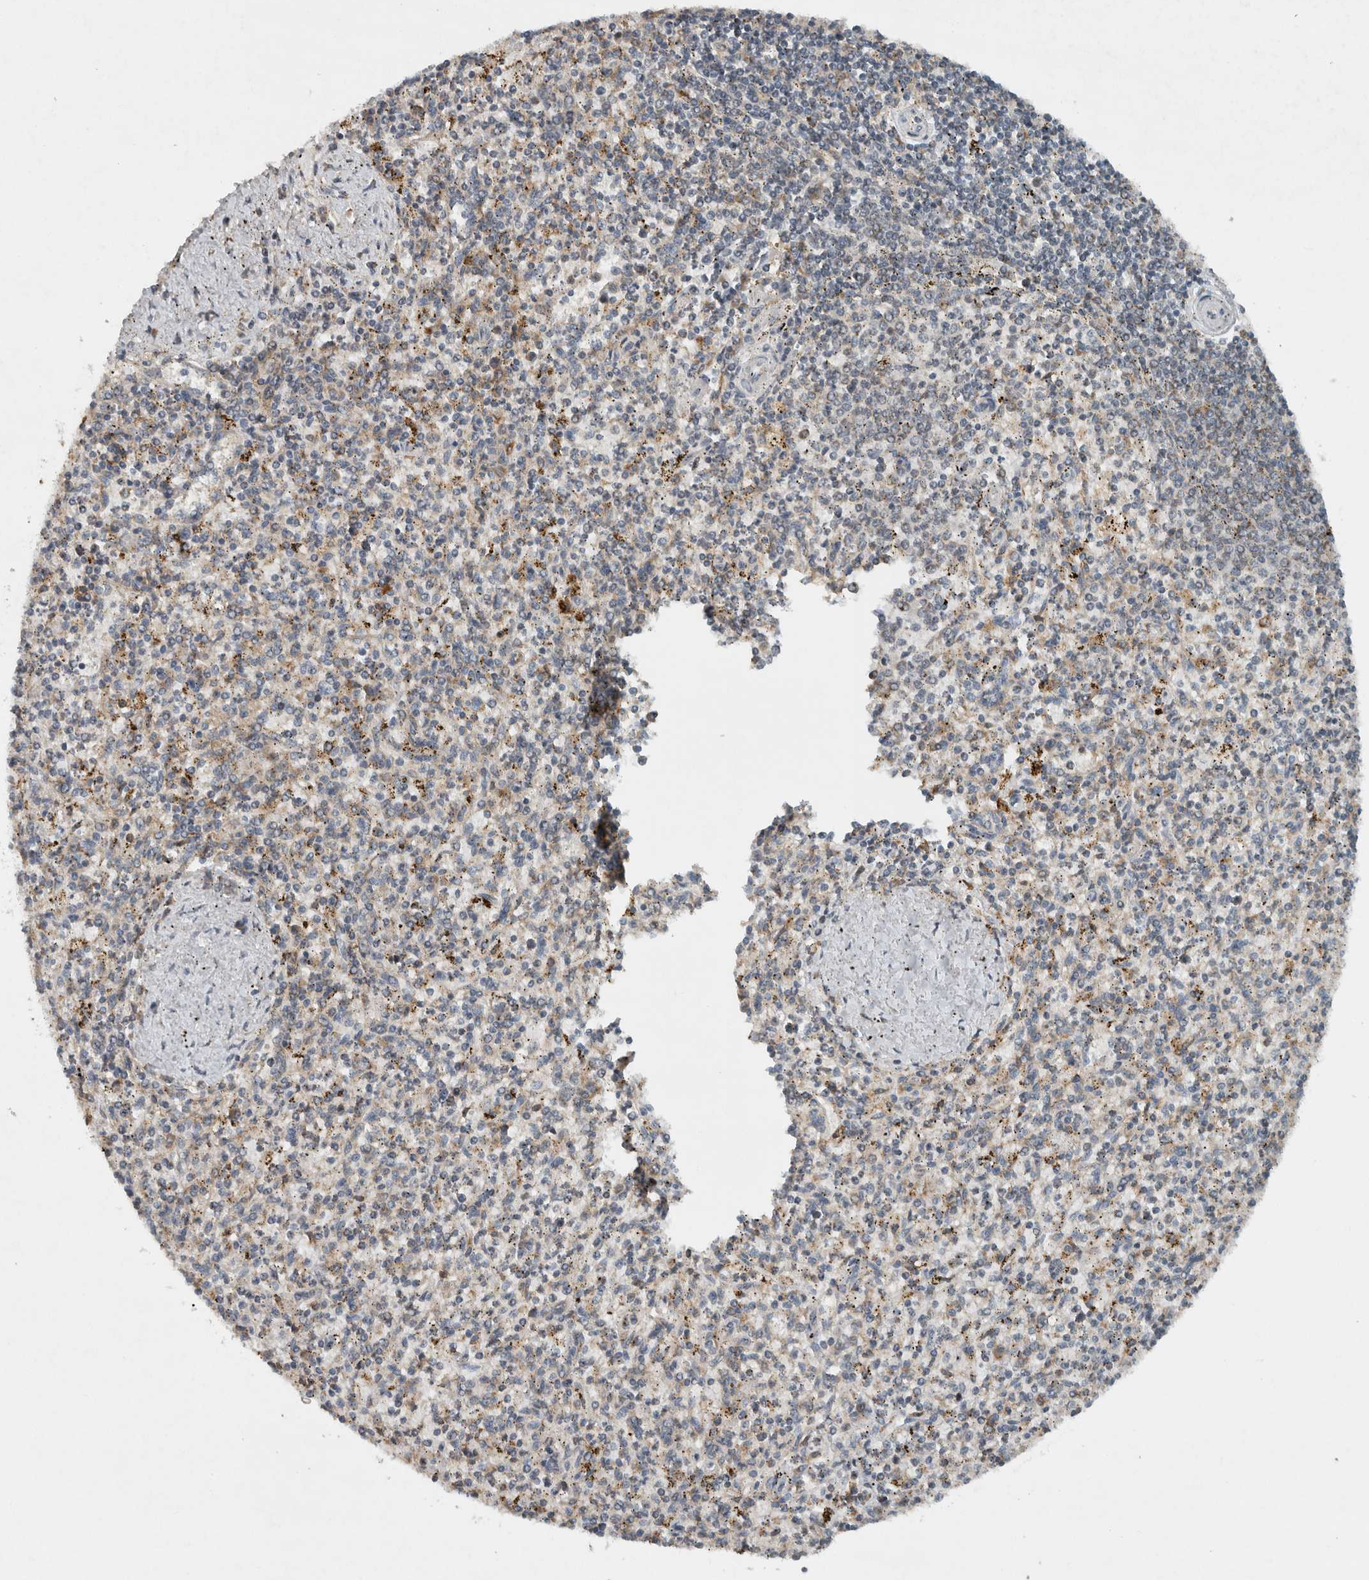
{"staining": {"intensity": "negative", "quantity": "none", "location": "none"}, "tissue": "spleen", "cell_type": "Cells in red pulp", "image_type": "normal", "snomed": [{"axis": "morphology", "description": "Normal tissue, NOS"}, {"axis": "topography", "description": "Spleen"}], "caption": "Cells in red pulp show no significant protein positivity in benign spleen. Brightfield microscopy of IHC stained with DAB (brown) and hematoxylin (blue), captured at high magnification.", "gene": "GPR137B", "patient": {"sex": "male", "age": 72}}